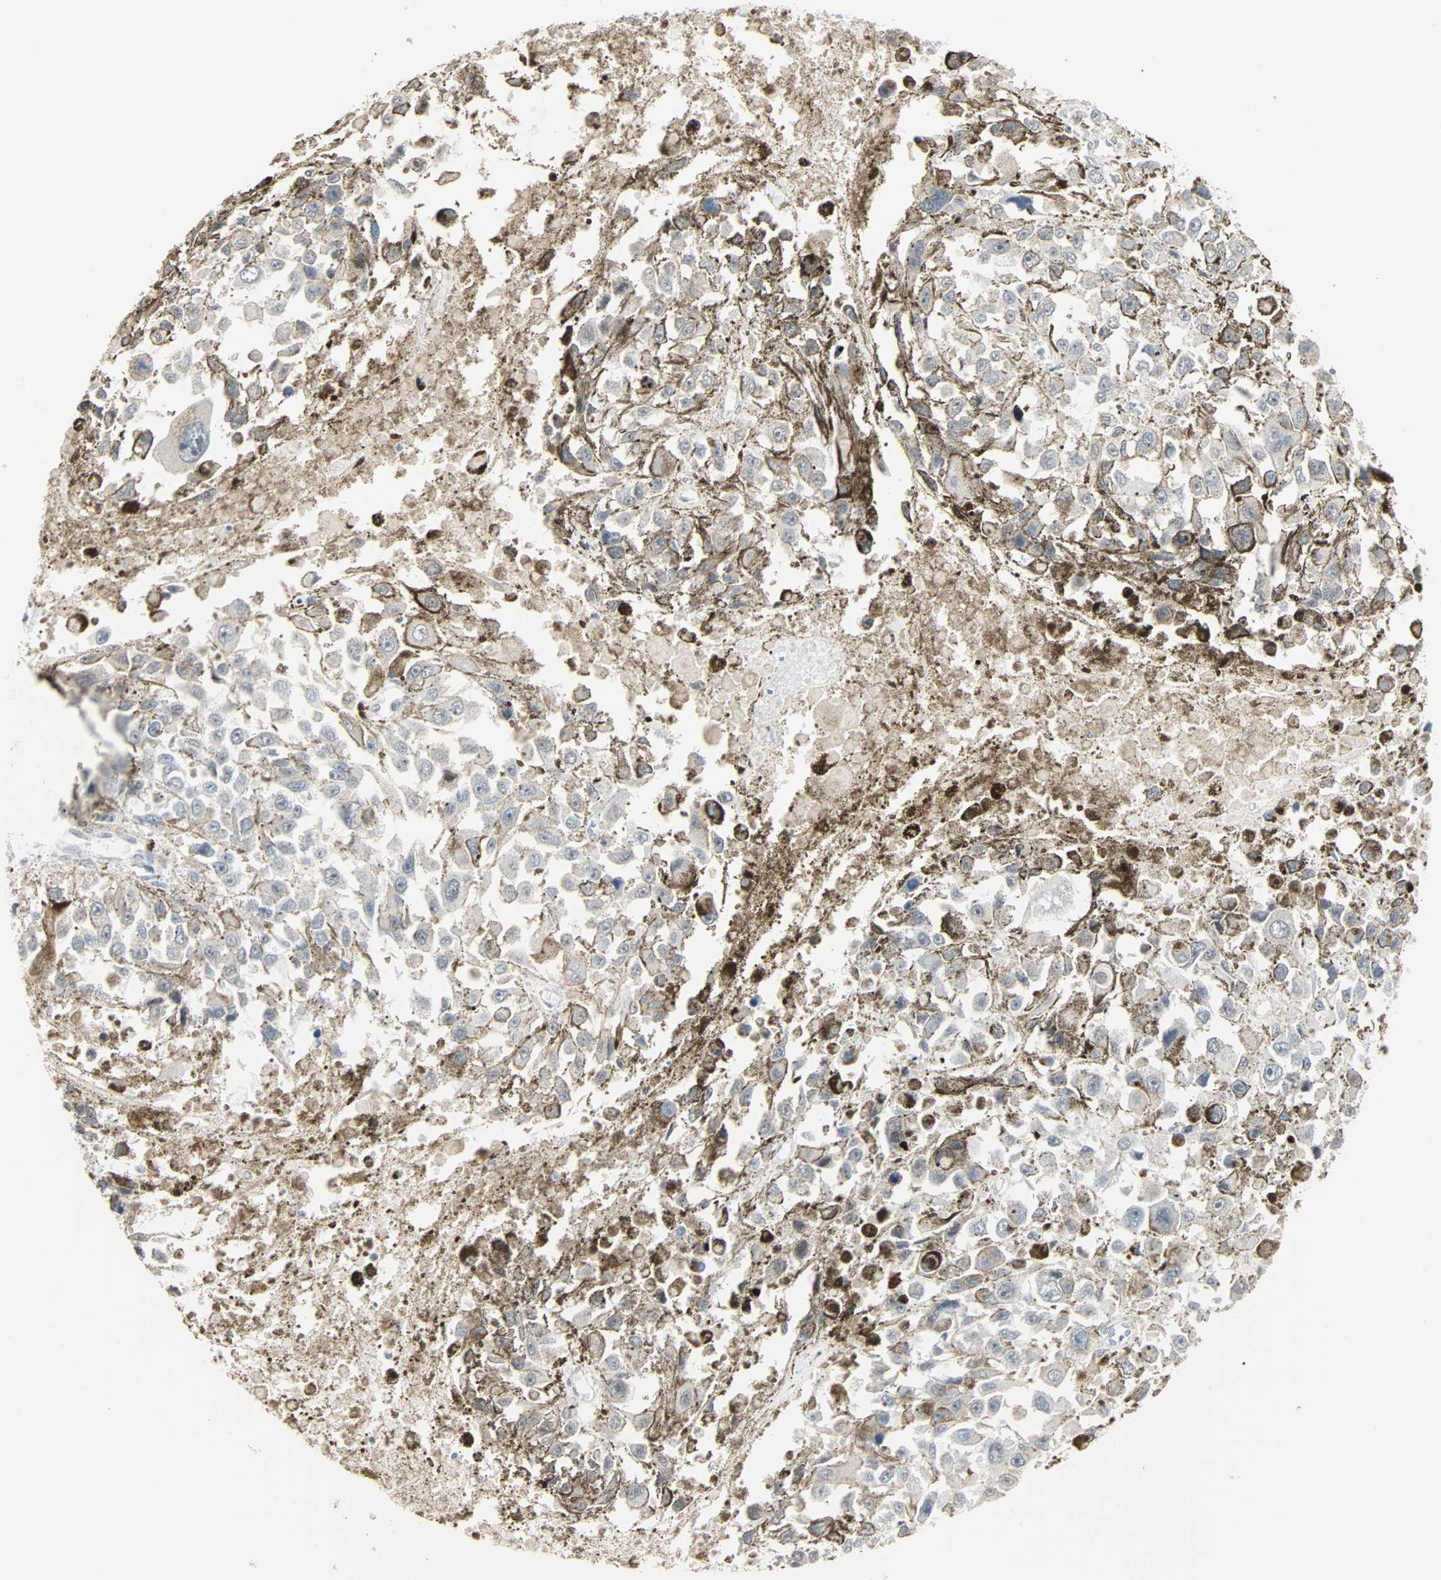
{"staining": {"intensity": "weak", "quantity": "<25%", "location": "cytoplasmic/membranous,nuclear"}, "tissue": "melanoma", "cell_type": "Tumor cells", "image_type": "cancer", "snomed": [{"axis": "morphology", "description": "Malignant melanoma, Metastatic site"}, {"axis": "topography", "description": "Lymph node"}], "caption": "A high-resolution micrograph shows IHC staining of melanoma, which displays no significant expression in tumor cells.", "gene": "KDM4A", "patient": {"sex": "male", "age": 59}}